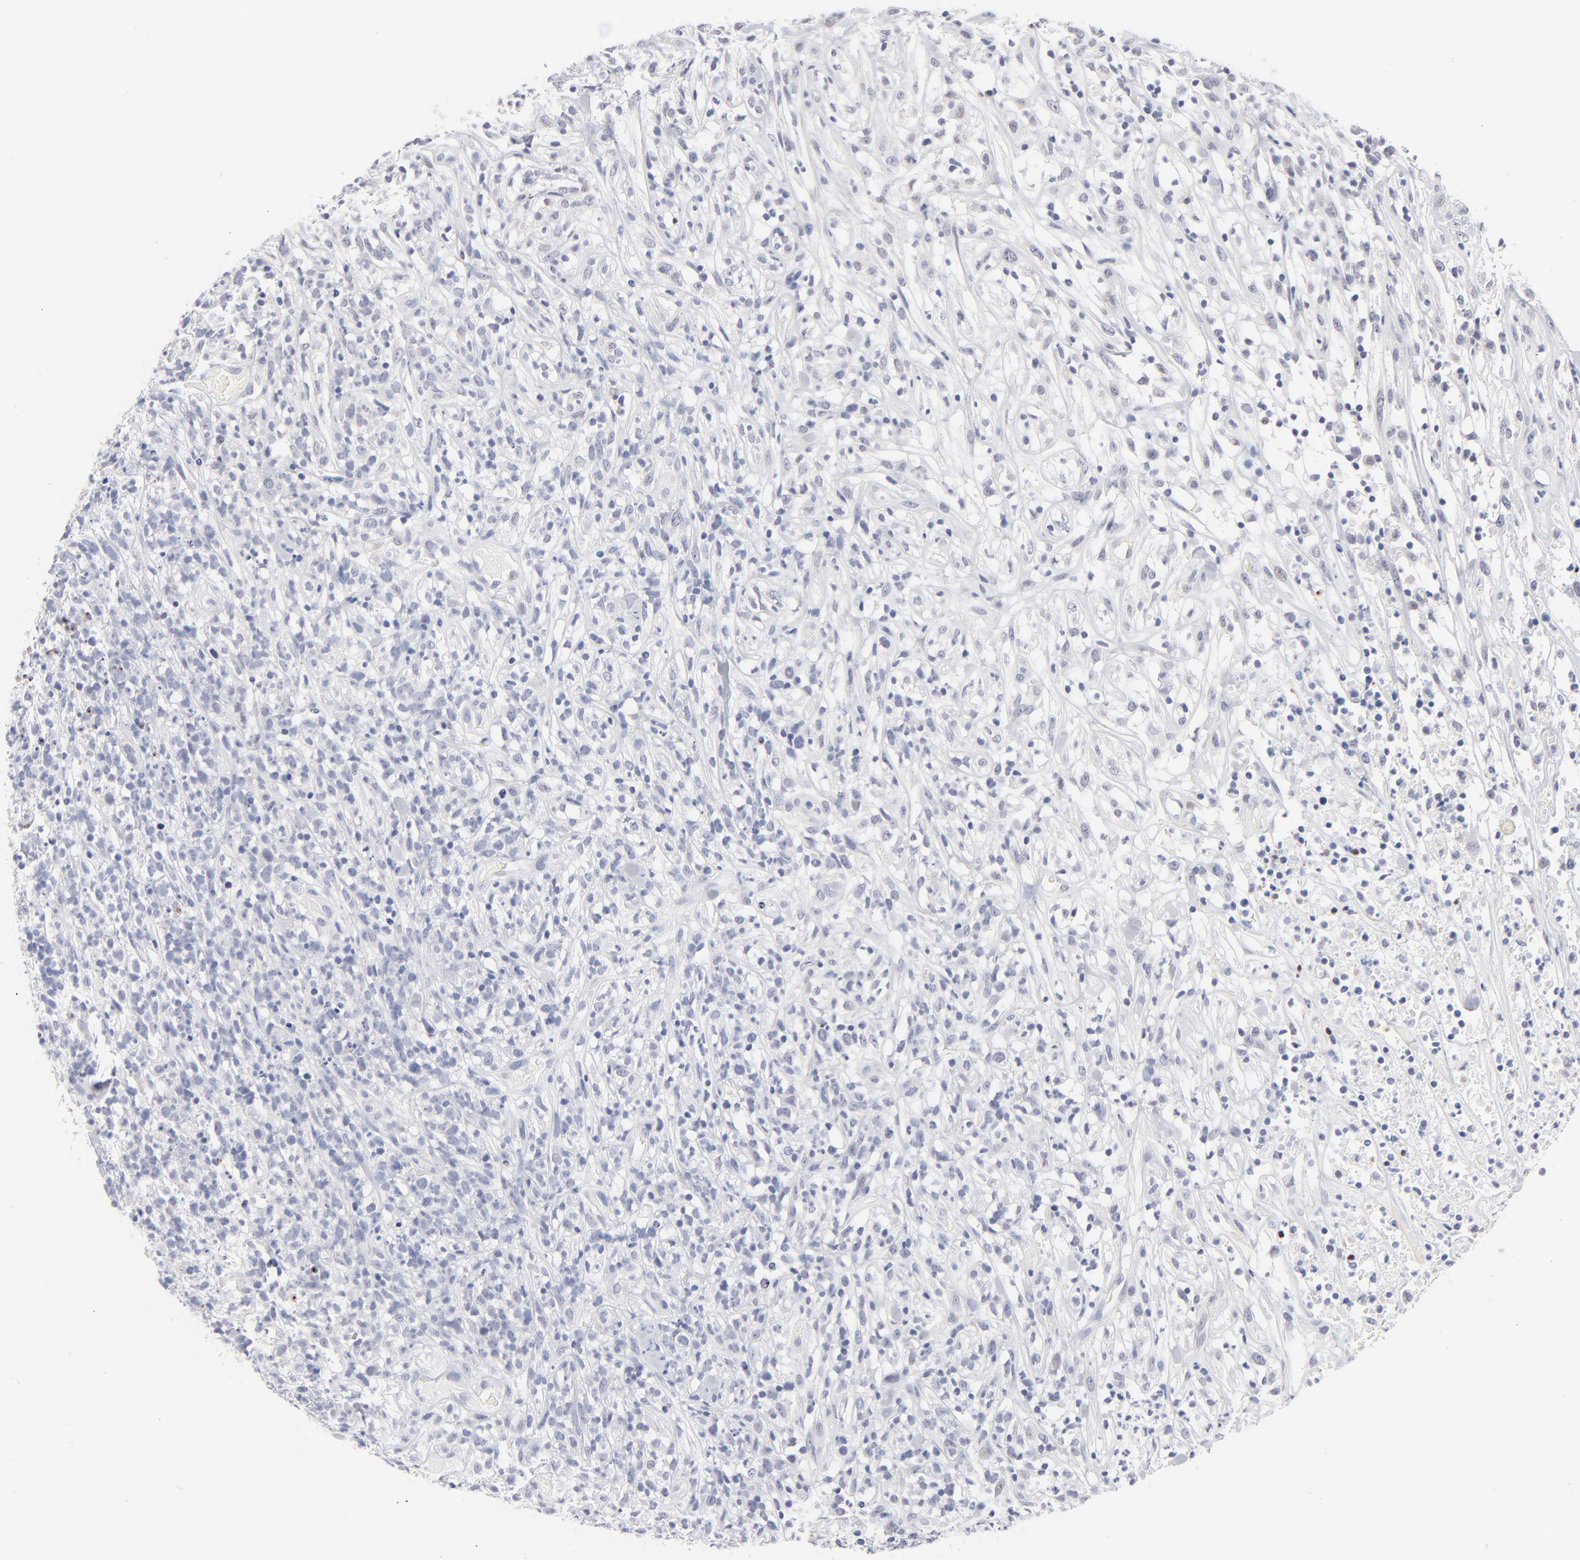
{"staining": {"intensity": "negative", "quantity": "none", "location": "none"}, "tissue": "lymphoma", "cell_type": "Tumor cells", "image_type": "cancer", "snomed": [{"axis": "morphology", "description": "Malignant lymphoma, non-Hodgkin's type, High grade"}, {"axis": "topography", "description": "Lymph node"}], "caption": "Immunohistochemical staining of human high-grade malignant lymphoma, non-Hodgkin's type exhibits no significant expression in tumor cells.", "gene": "KHNYN", "patient": {"sex": "female", "age": 73}}